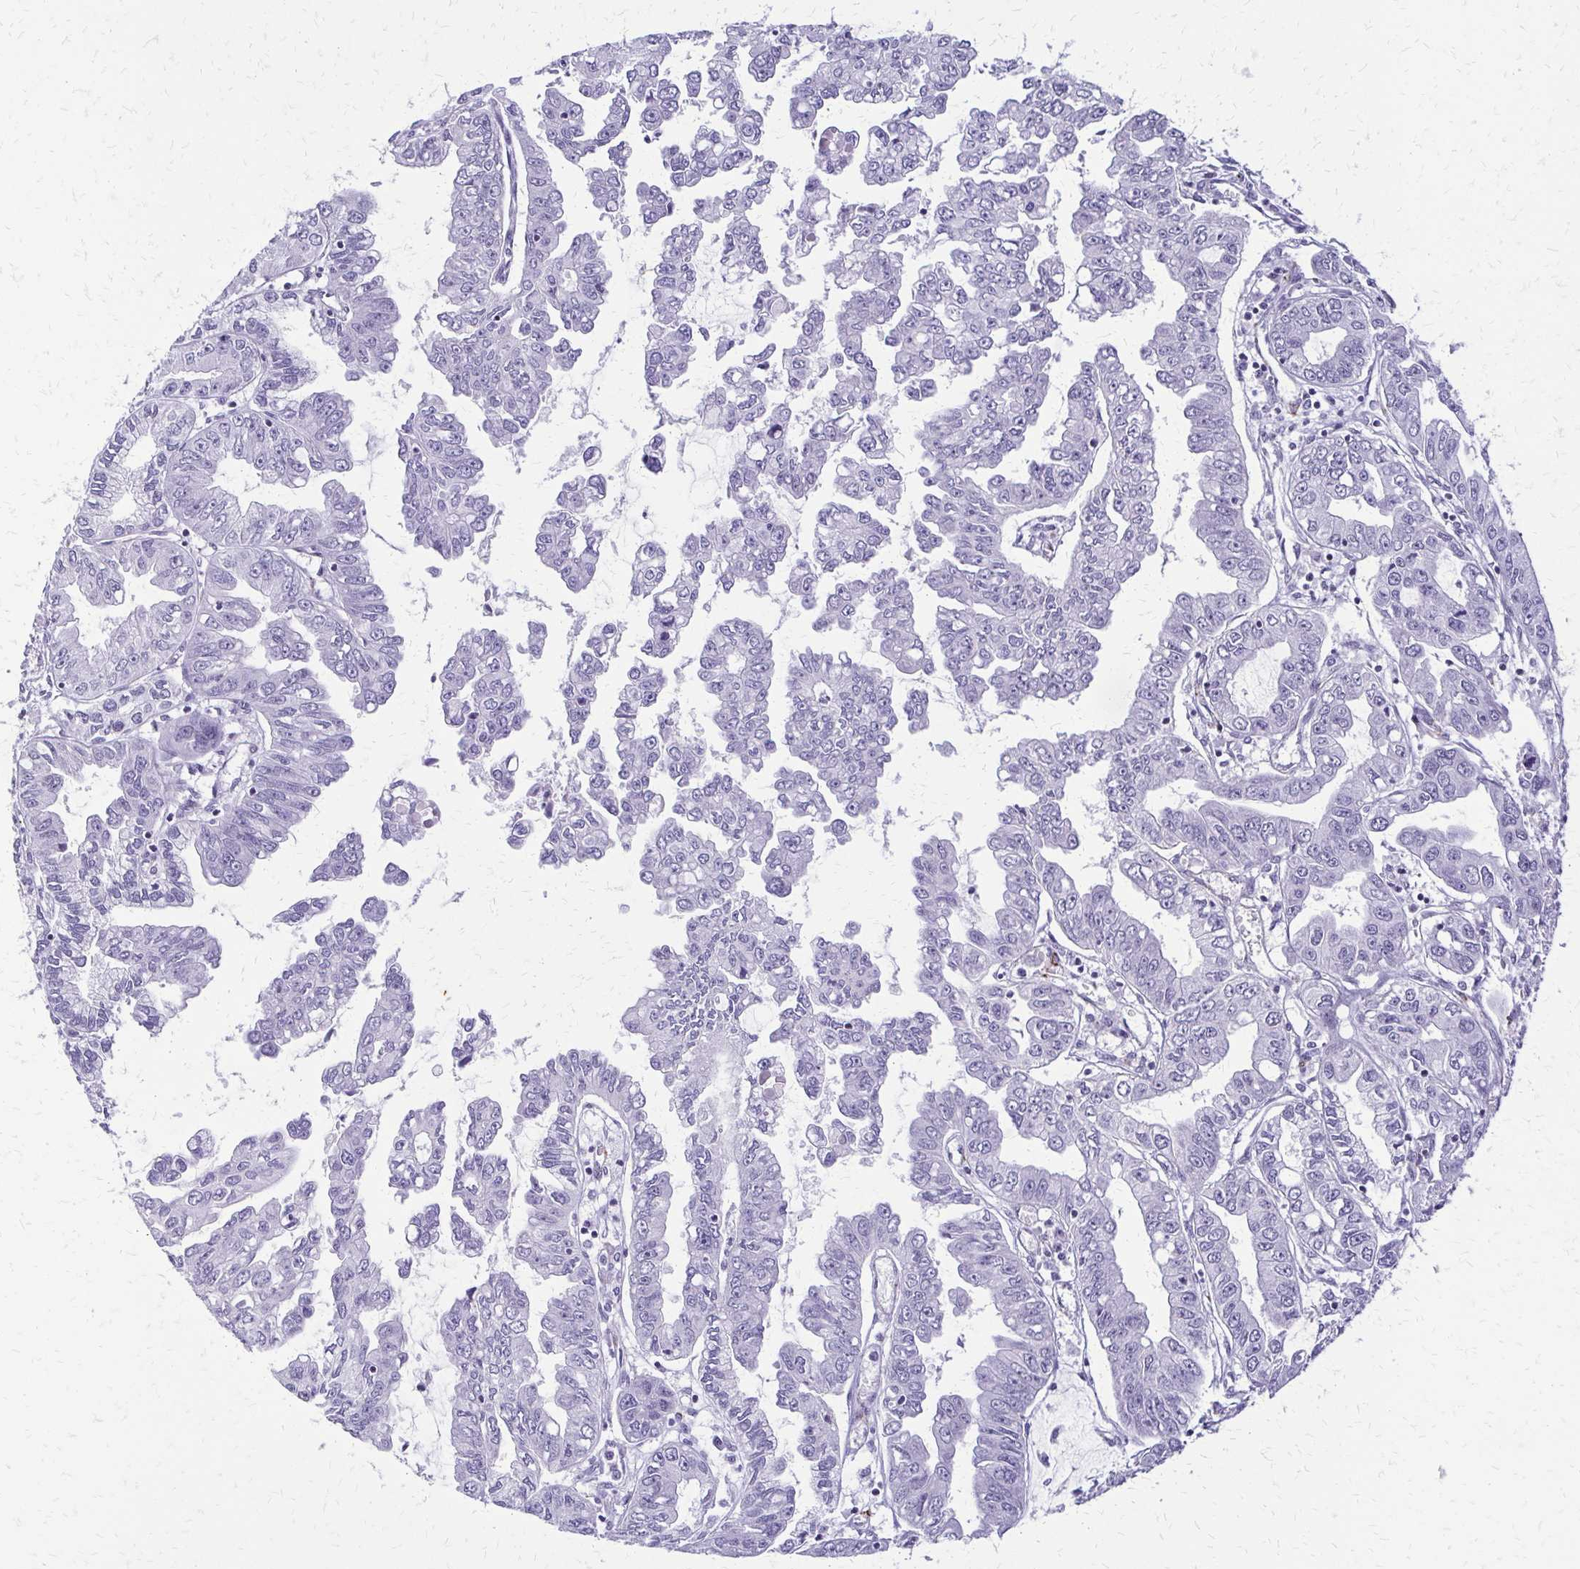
{"staining": {"intensity": "negative", "quantity": "none", "location": "none"}, "tissue": "liver cancer", "cell_type": "Tumor cells", "image_type": "cancer", "snomed": [{"axis": "morphology", "description": "Cholangiocarcinoma"}, {"axis": "topography", "description": "Liver"}], "caption": "High magnification brightfield microscopy of liver cancer (cholangiocarcinoma) stained with DAB (3,3'-diaminobenzidine) (brown) and counterstained with hematoxylin (blue): tumor cells show no significant staining.", "gene": "FAM162B", "patient": {"sex": "male", "age": 58}}